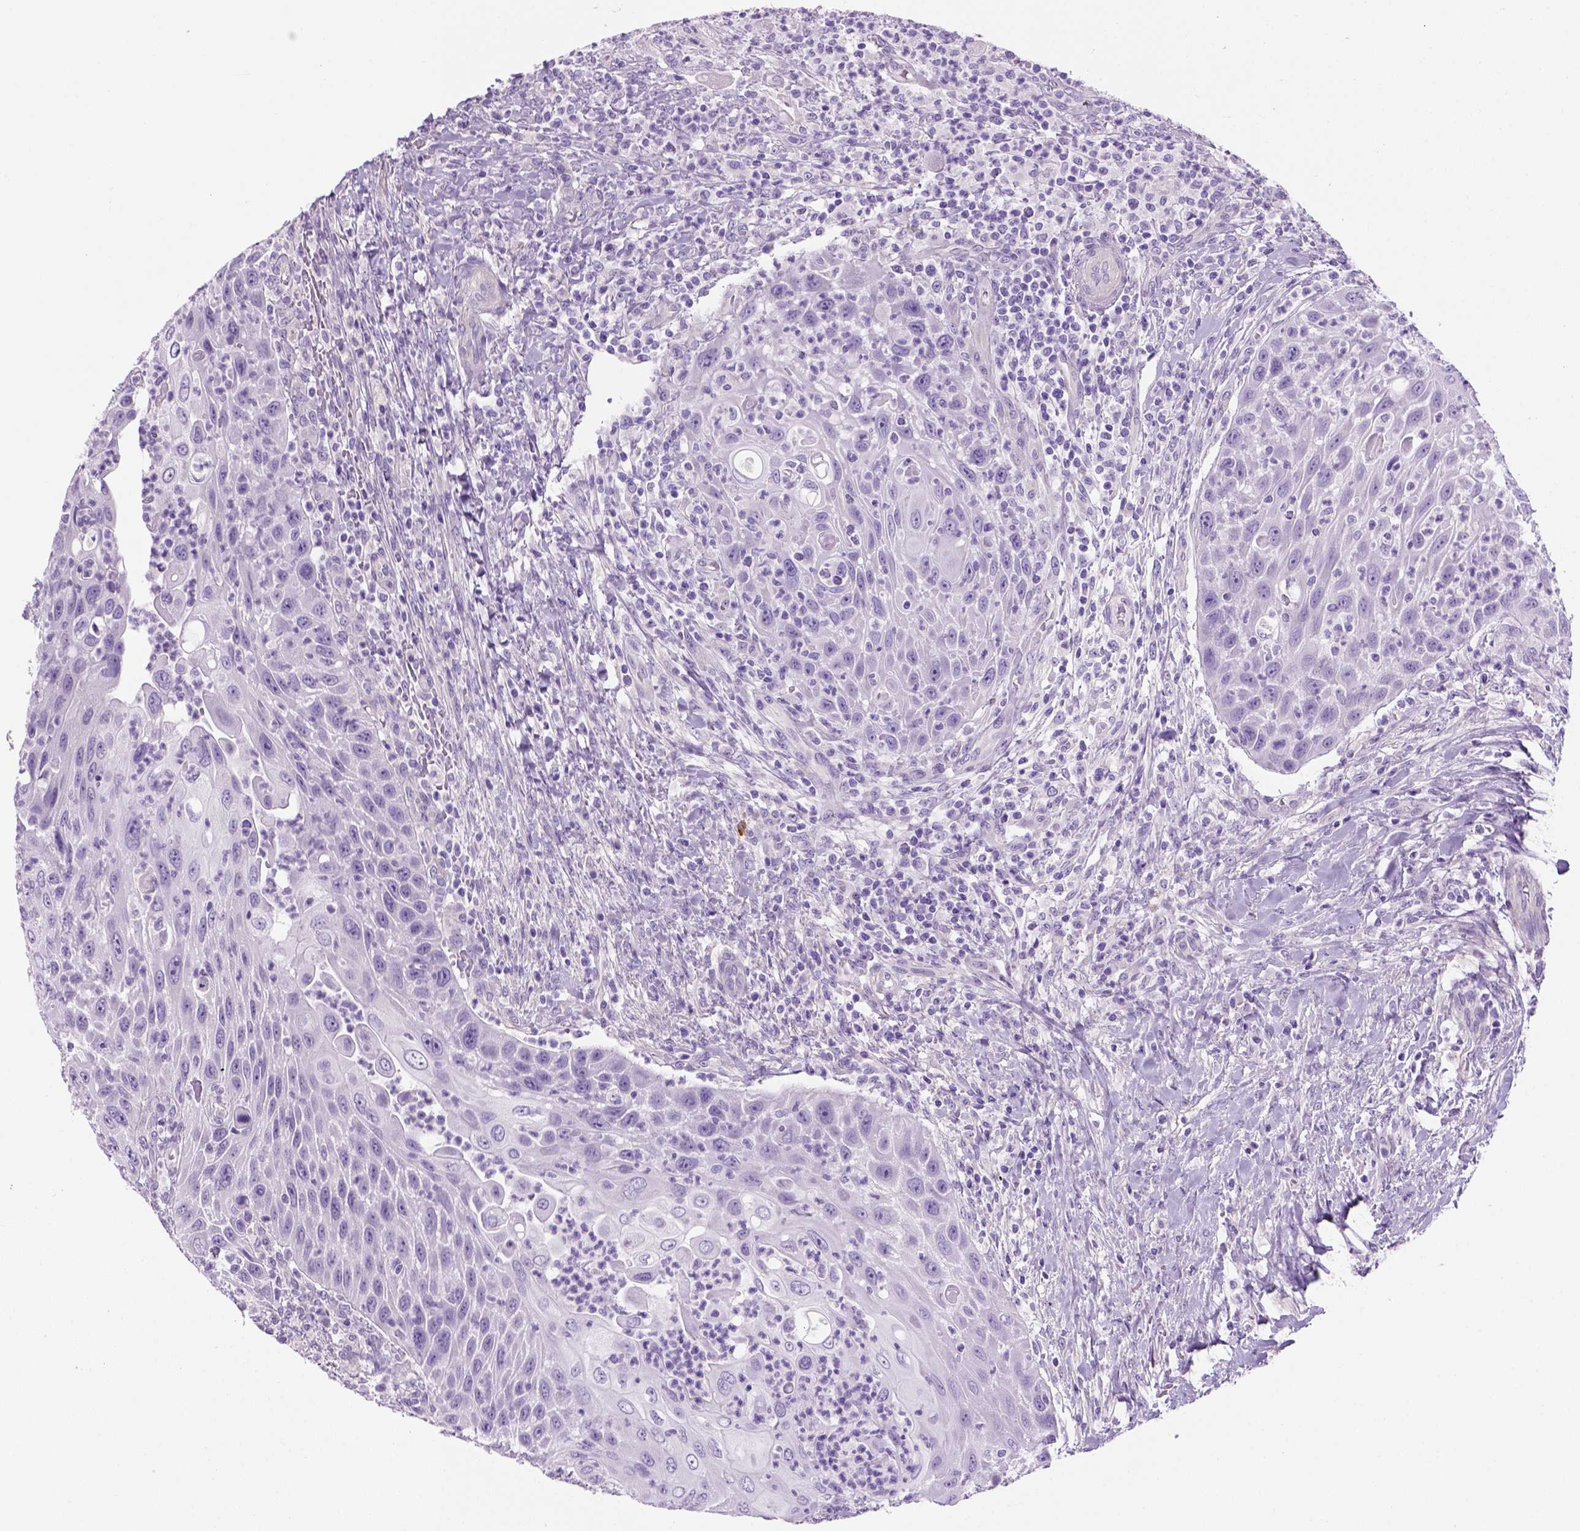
{"staining": {"intensity": "negative", "quantity": "none", "location": "none"}, "tissue": "head and neck cancer", "cell_type": "Tumor cells", "image_type": "cancer", "snomed": [{"axis": "morphology", "description": "Squamous cell carcinoma, NOS"}, {"axis": "topography", "description": "Head-Neck"}], "caption": "Immunohistochemical staining of human head and neck cancer exhibits no significant staining in tumor cells. The staining was performed using DAB to visualize the protein expression in brown, while the nuclei were stained in blue with hematoxylin (Magnification: 20x).", "gene": "ARHGEF33", "patient": {"sex": "male", "age": 69}}